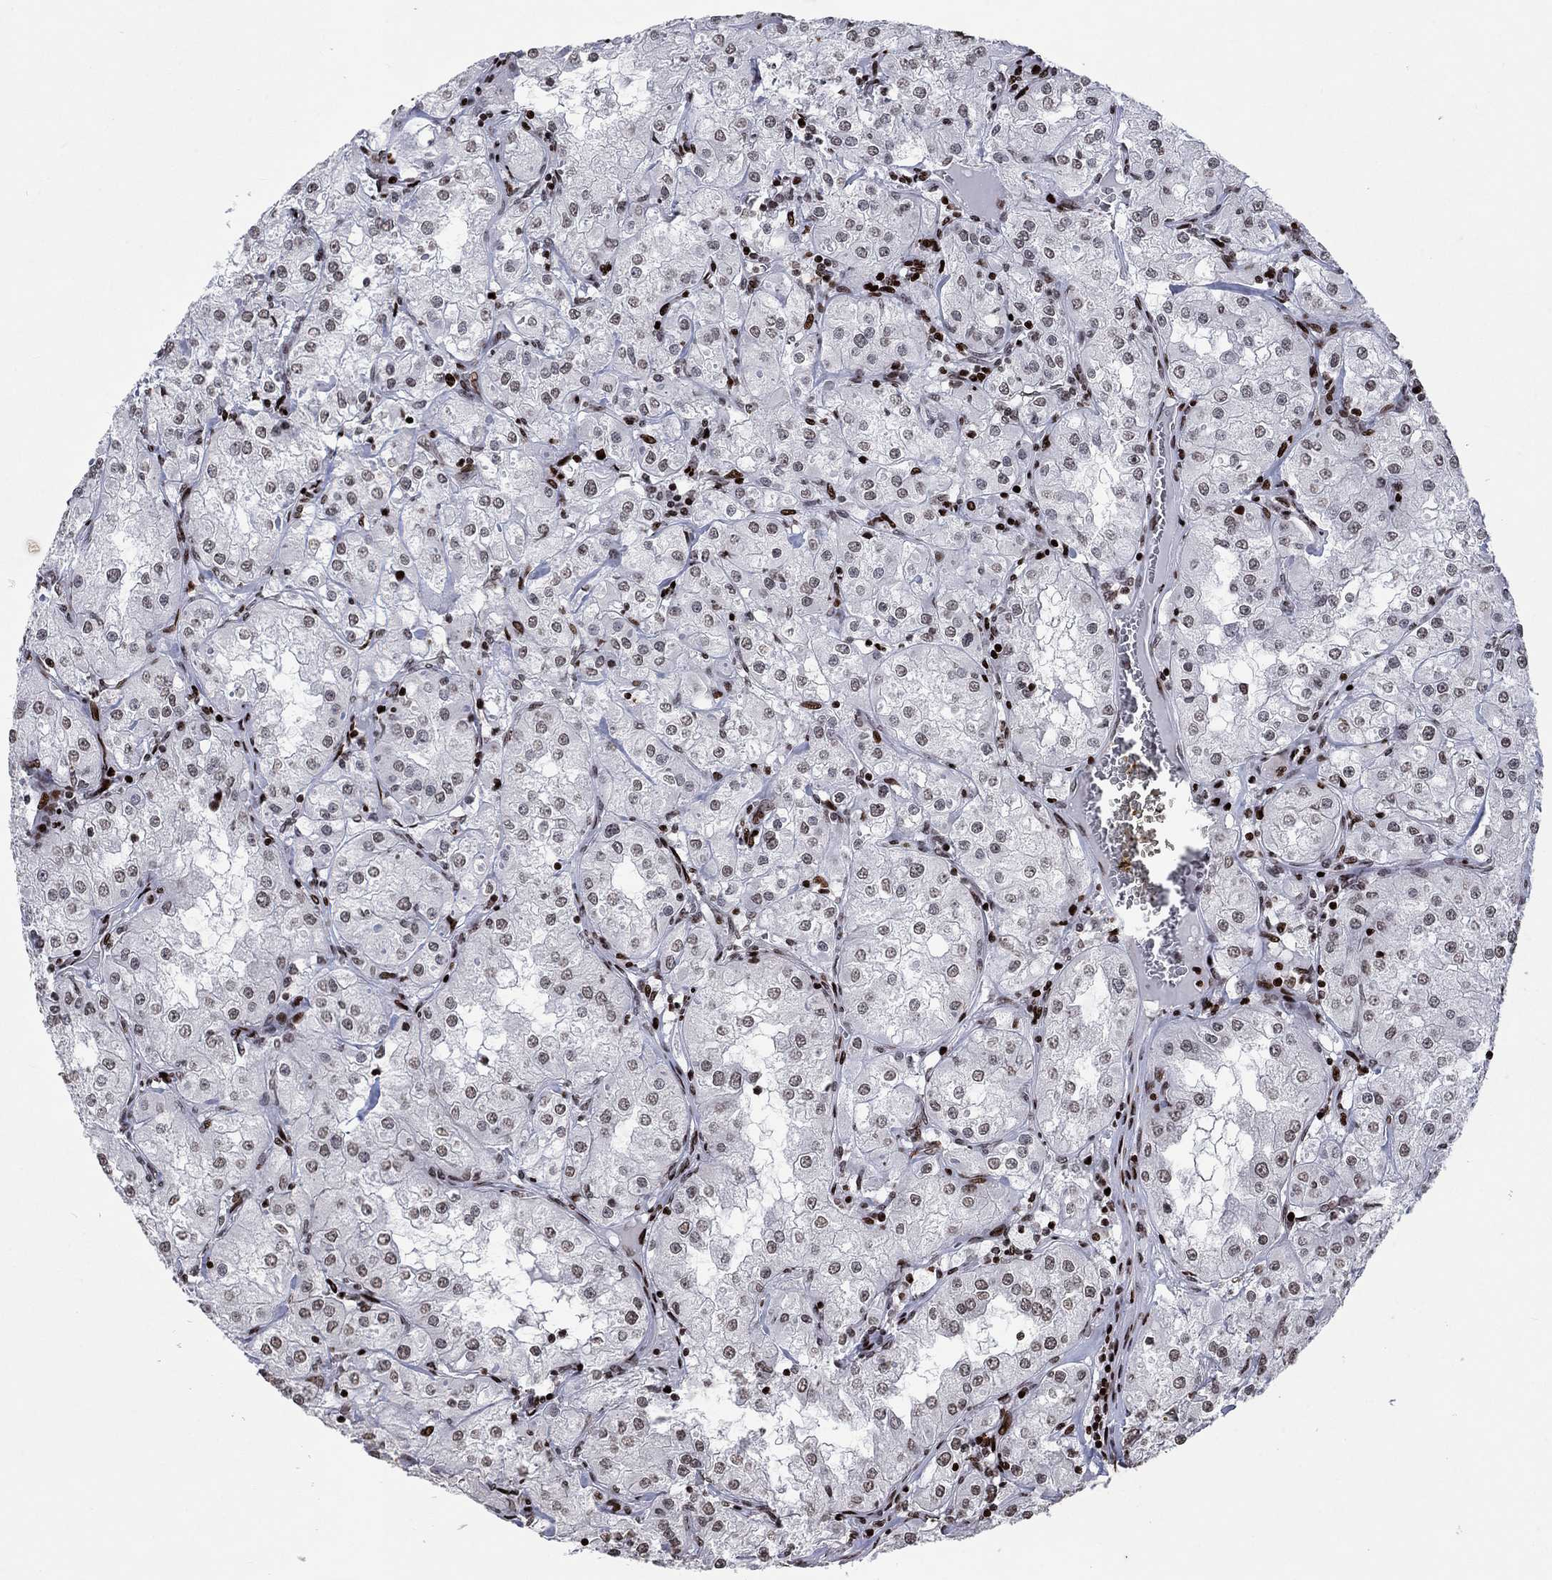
{"staining": {"intensity": "moderate", "quantity": "<25%", "location": "nuclear"}, "tissue": "renal cancer", "cell_type": "Tumor cells", "image_type": "cancer", "snomed": [{"axis": "morphology", "description": "Adenocarcinoma, NOS"}, {"axis": "topography", "description": "Kidney"}], "caption": "About <25% of tumor cells in renal adenocarcinoma reveal moderate nuclear protein staining as visualized by brown immunohistochemical staining.", "gene": "SRSF3", "patient": {"sex": "male", "age": 77}}